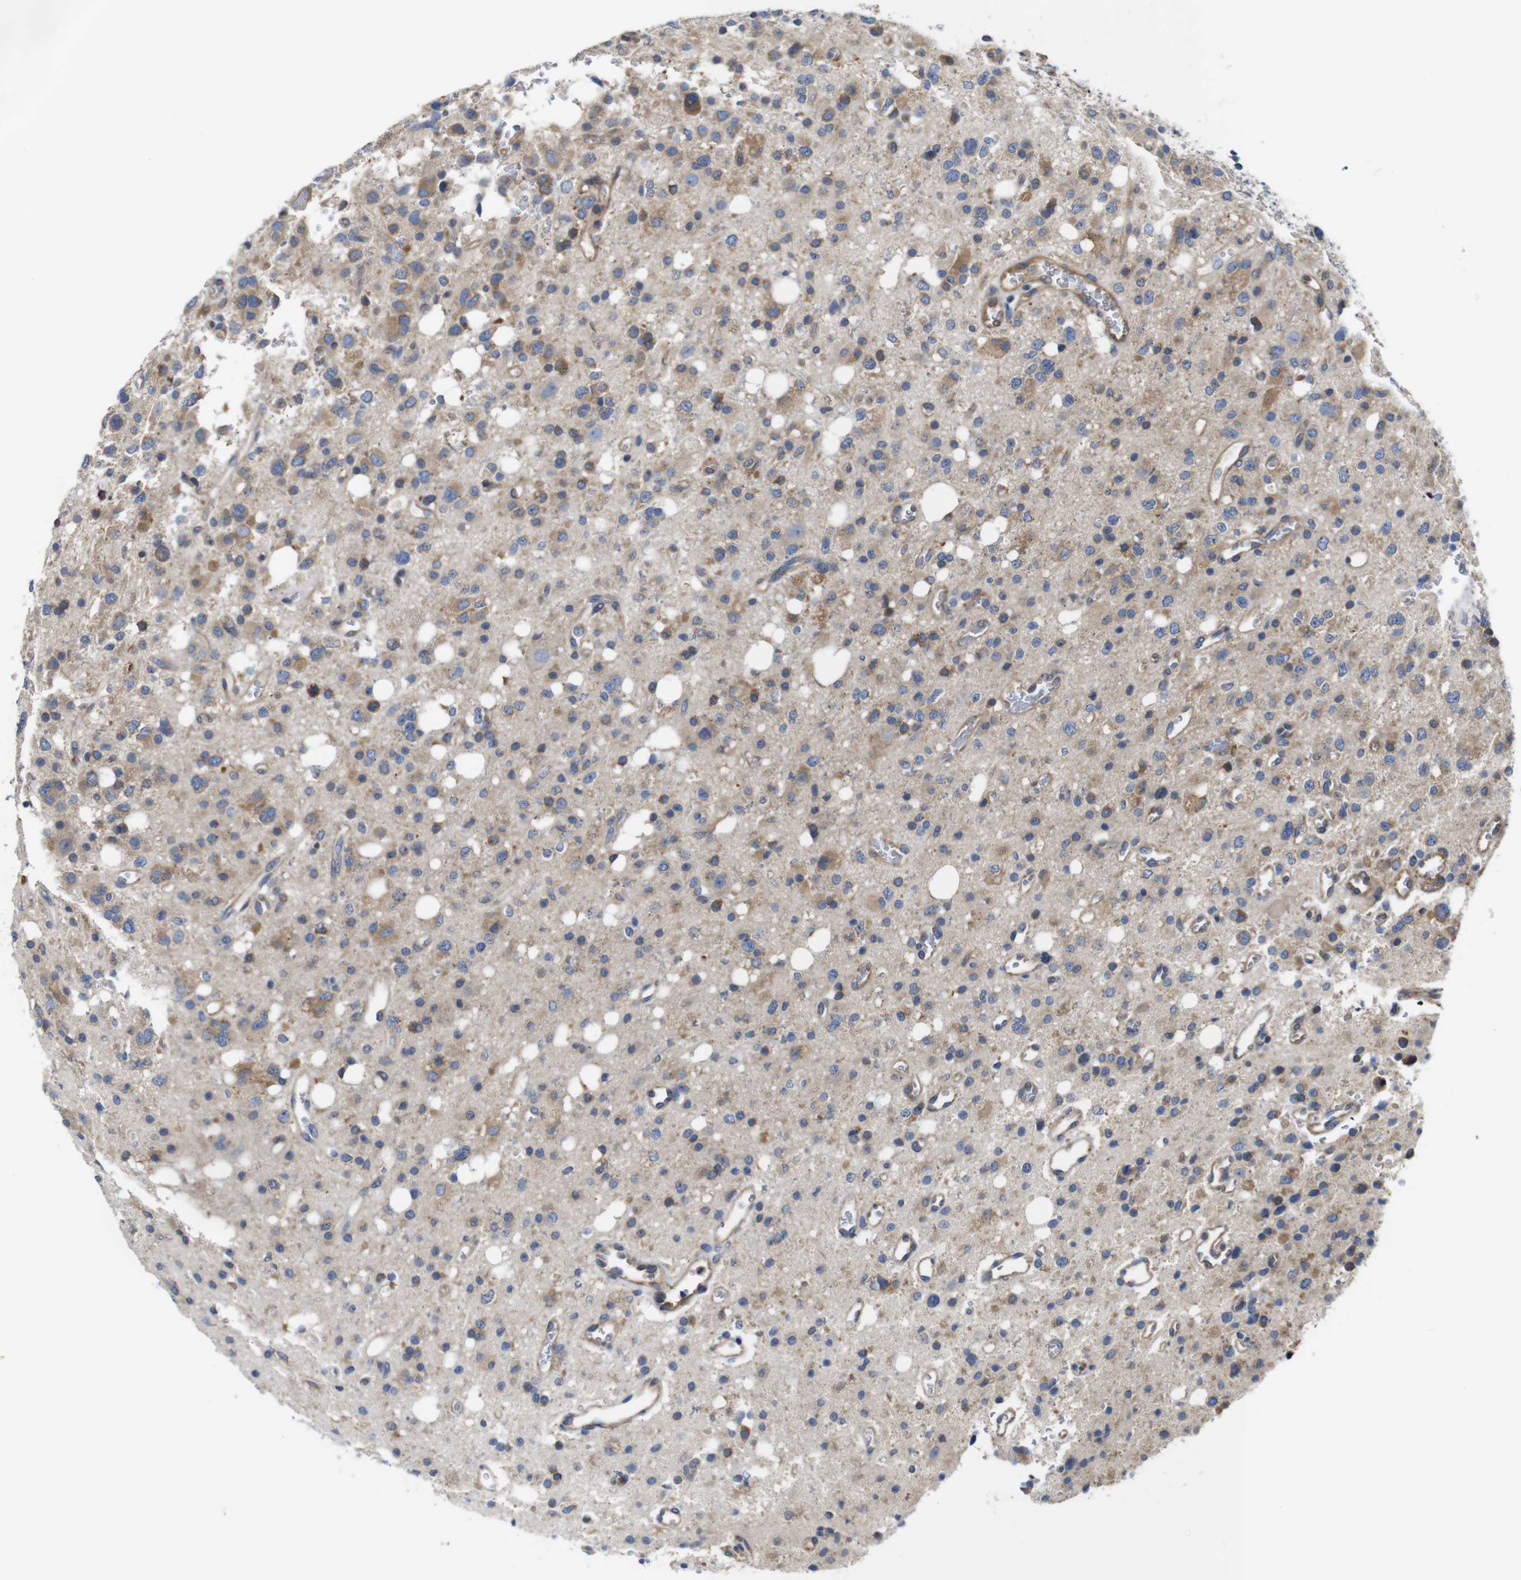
{"staining": {"intensity": "moderate", "quantity": "25%-75%", "location": "cytoplasmic/membranous"}, "tissue": "glioma", "cell_type": "Tumor cells", "image_type": "cancer", "snomed": [{"axis": "morphology", "description": "Glioma, malignant, High grade"}, {"axis": "topography", "description": "Brain"}], "caption": "Tumor cells reveal medium levels of moderate cytoplasmic/membranous expression in about 25%-75% of cells in high-grade glioma (malignant).", "gene": "DDRGK1", "patient": {"sex": "male", "age": 47}}